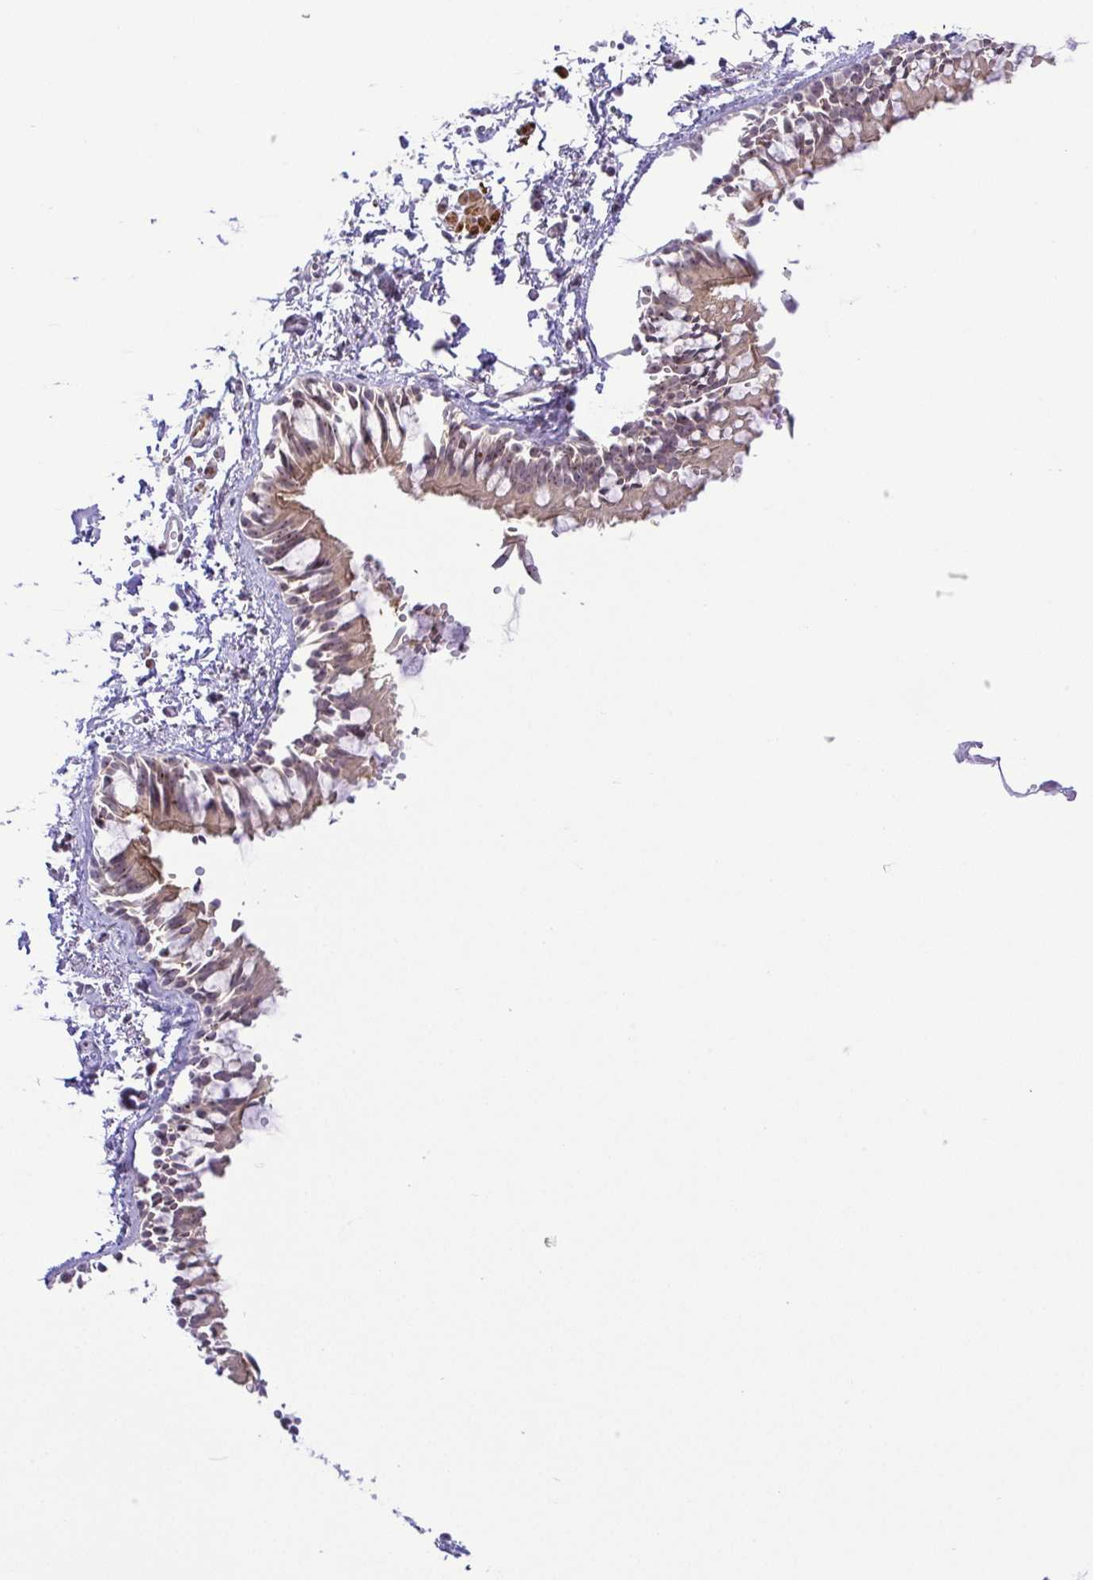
{"staining": {"intensity": "weak", "quantity": ">75%", "location": "cytoplasmic/membranous"}, "tissue": "bronchus", "cell_type": "Respiratory epithelial cells", "image_type": "normal", "snomed": [{"axis": "morphology", "description": "Normal tissue, NOS"}, {"axis": "topography", "description": "Bronchus"}], "caption": "Protein staining by immunohistochemistry (IHC) reveals weak cytoplasmic/membranous expression in approximately >75% of respiratory epithelial cells in normal bronchus.", "gene": "RSL24D1", "patient": {"sex": "female", "age": 59}}